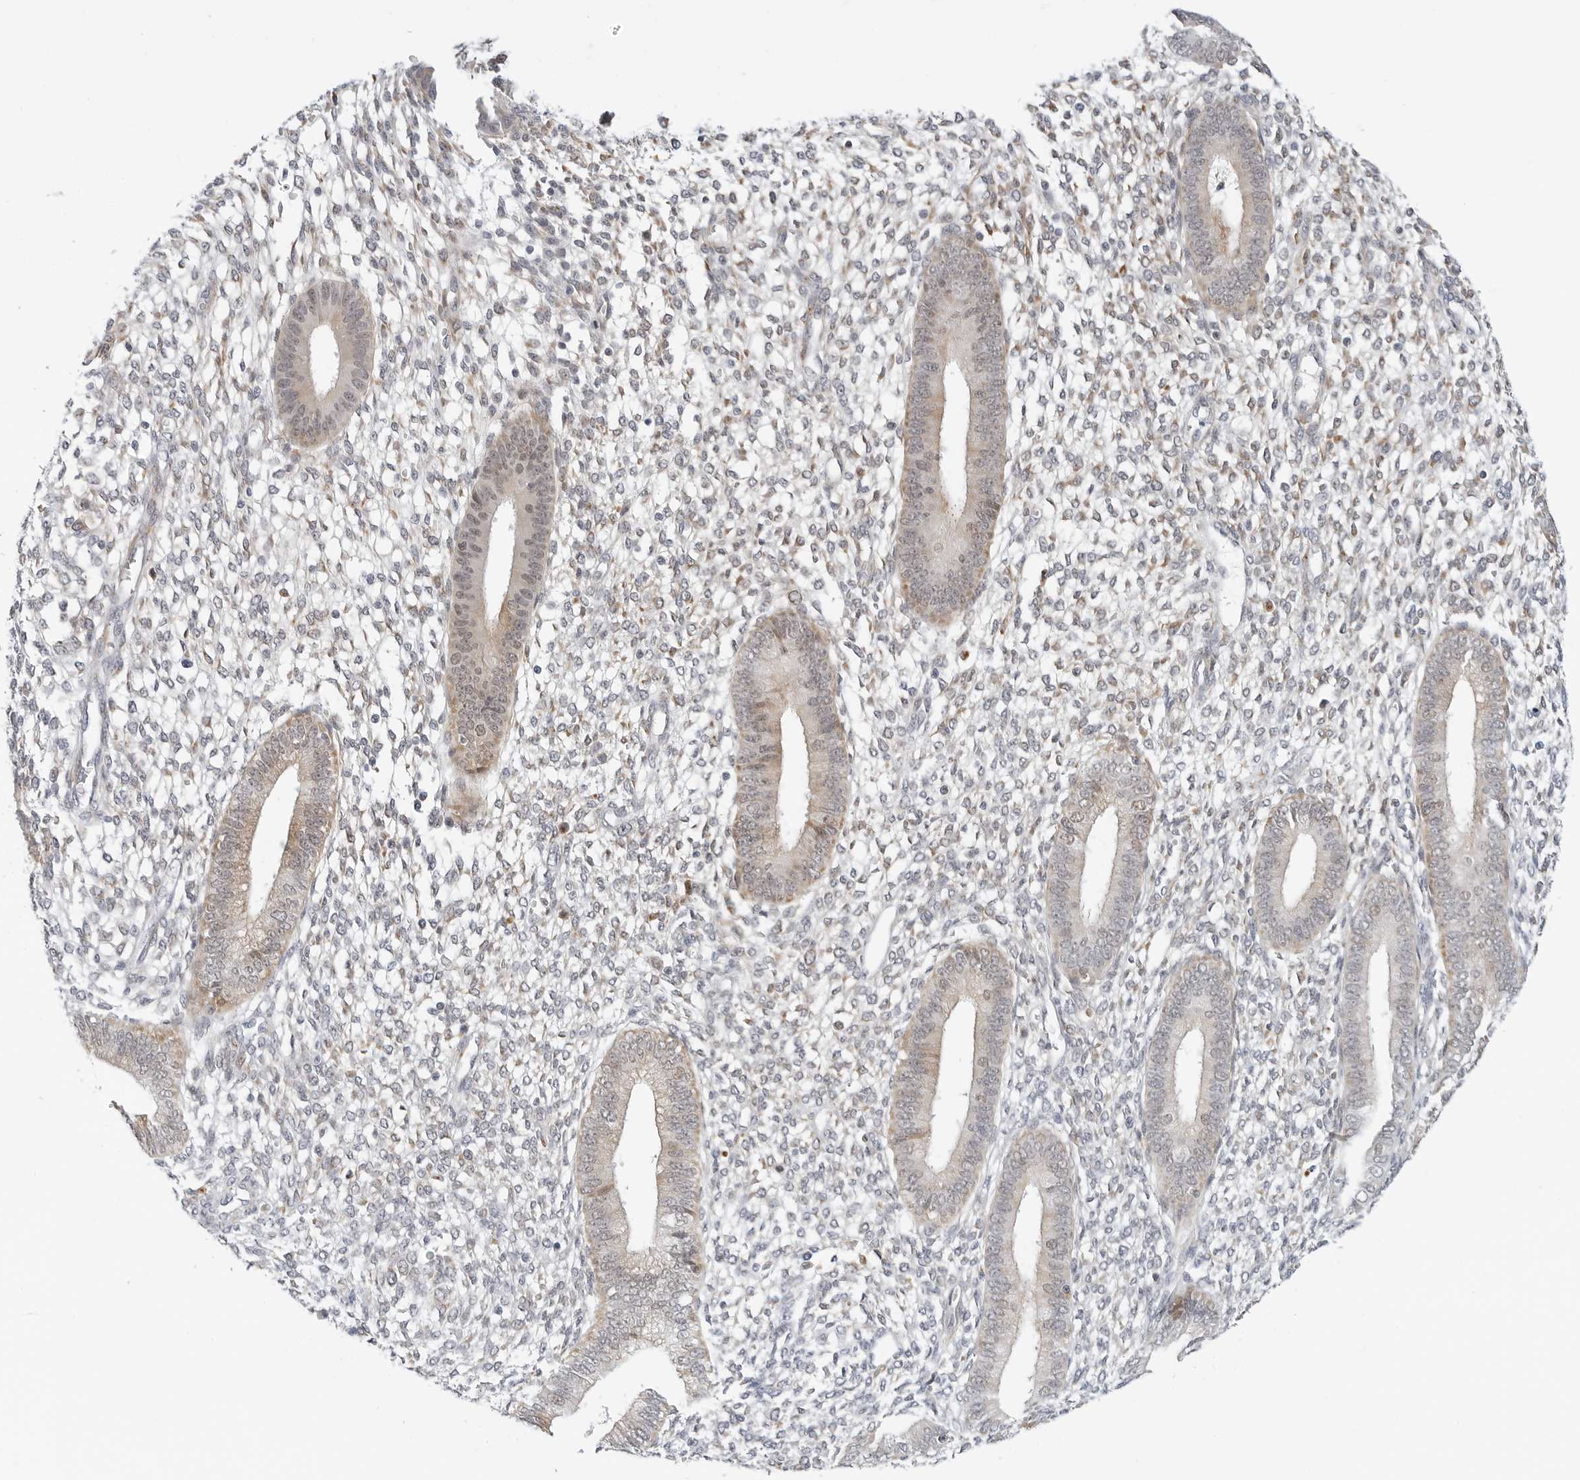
{"staining": {"intensity": "weak", "quantity": "<25%", "location": "cytoplasmic/membranous"}, "tissue": "endometrium", "cell_type": "Cells in endometrial stroma", "image_type": "normal", "snomed": [{"axis": "morphology", "description": "Normal tissue, NOS"}, {"axis": "topography", "description": "Endometrium"}], "caption": "A photomicrograph of endometrium stained for a protein shows no brown staining in cells in endometrial stroma. The staining was performed using DAB (3,3'-diaminobenzidine) to visualize the protein expression in brown, while the nuclei were stained in blue with hematoxylin (Magnification: 20x).", "gene": "TSEN2", "patient": {"sex": "female", "age": 46}}